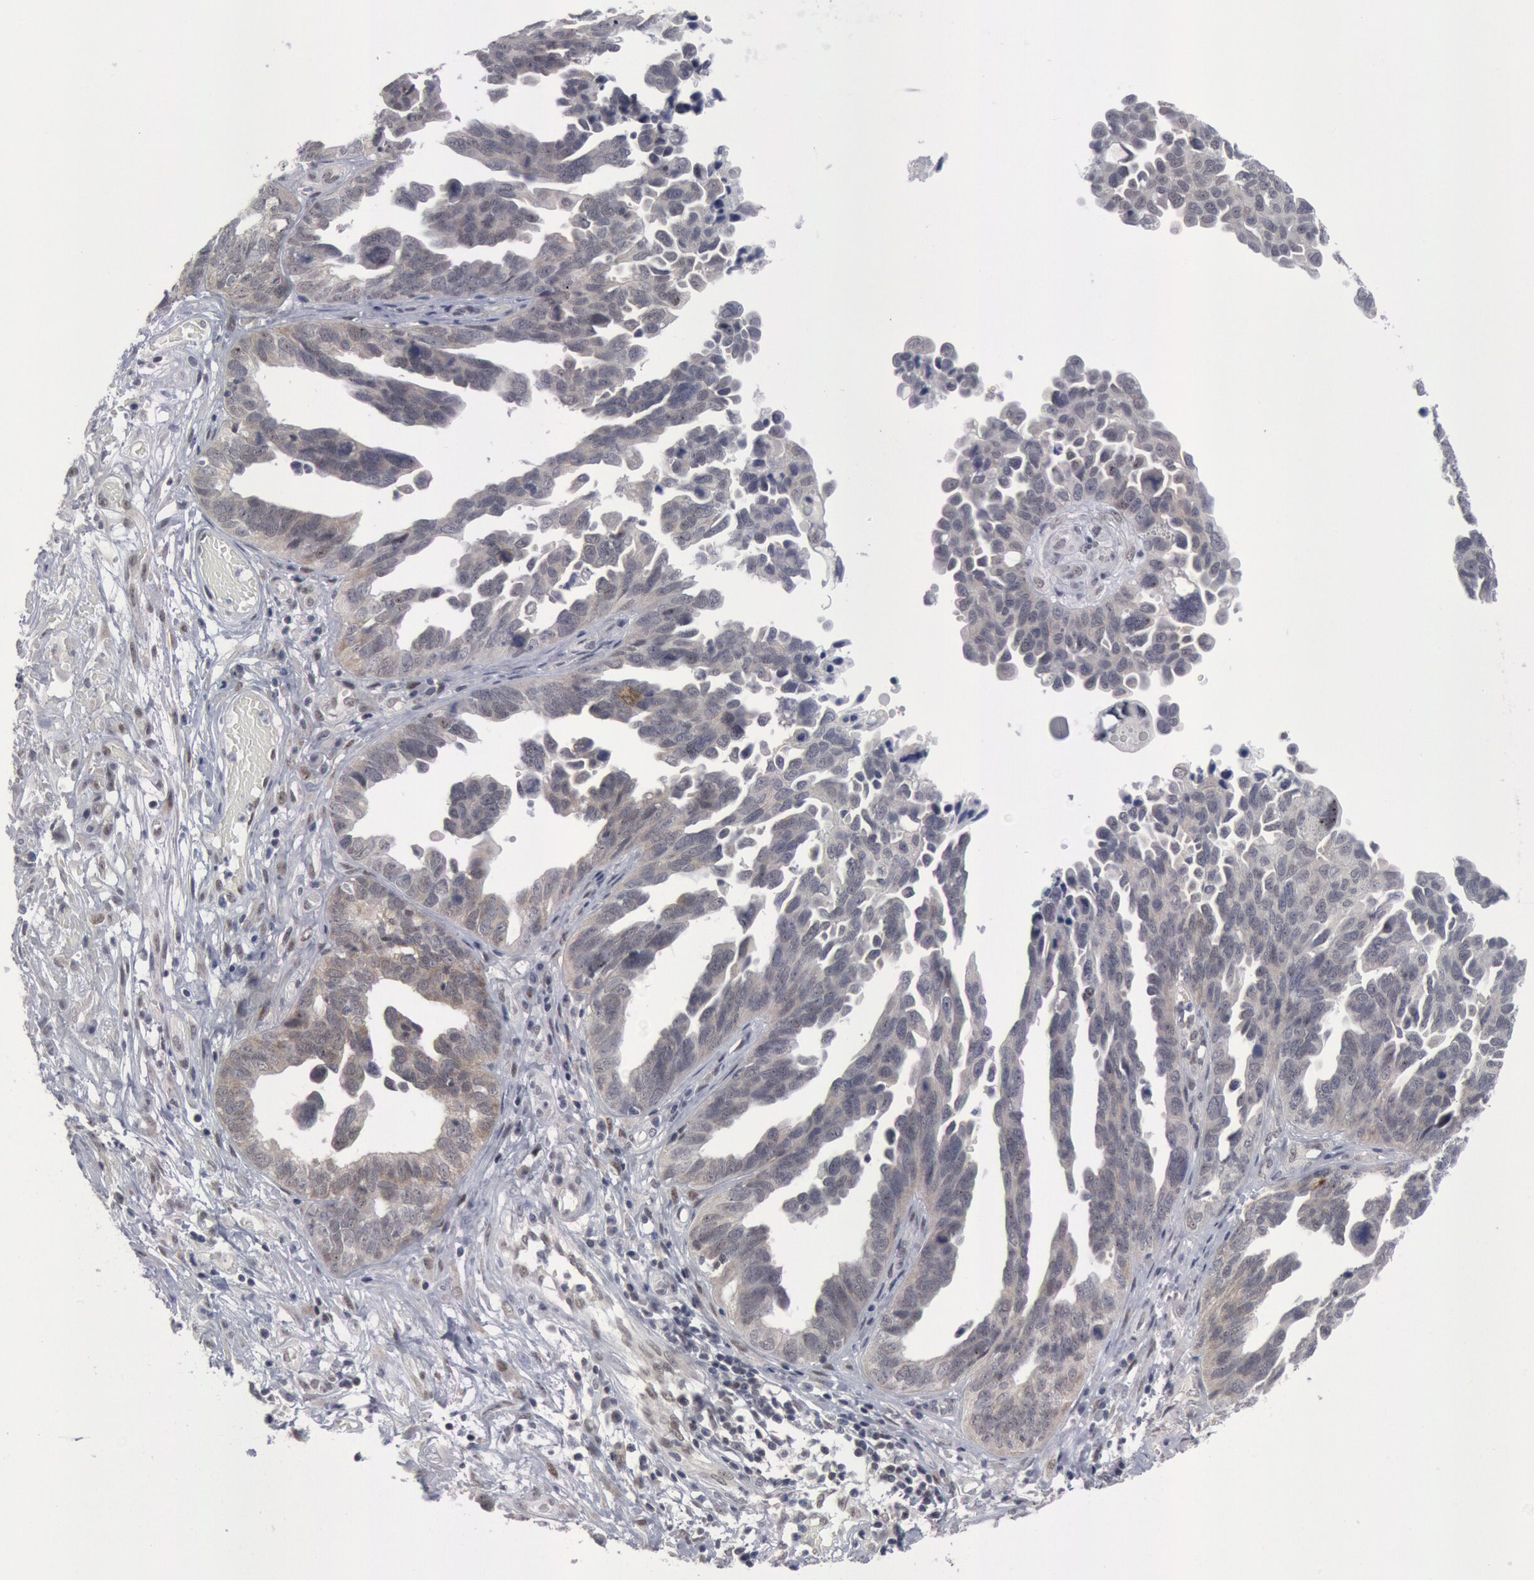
{"staining": {"intensity": "negative", "quantity": "none", "location": "none"}, "tissue": "ovarian cancer", "cell_type": "Tumor cells", "image_type": "cancer", "snomed": [{"axis": "morphology", "description": "Cystadenocarcinoma, serous, NOS"}, {"axis": "topography", "description": "Ovary"}], "caption": "A high-resolution image shows immunohistochemistry staining of ovarian serous cystadenocarcinoma, which demonstrates no significant expression in tumor cells. (Immunohistochemistry (ihc), brightfield microscopy, high magnification).", "gene": "FOXO1", "patient": {"sex": "female", "age": 64}}